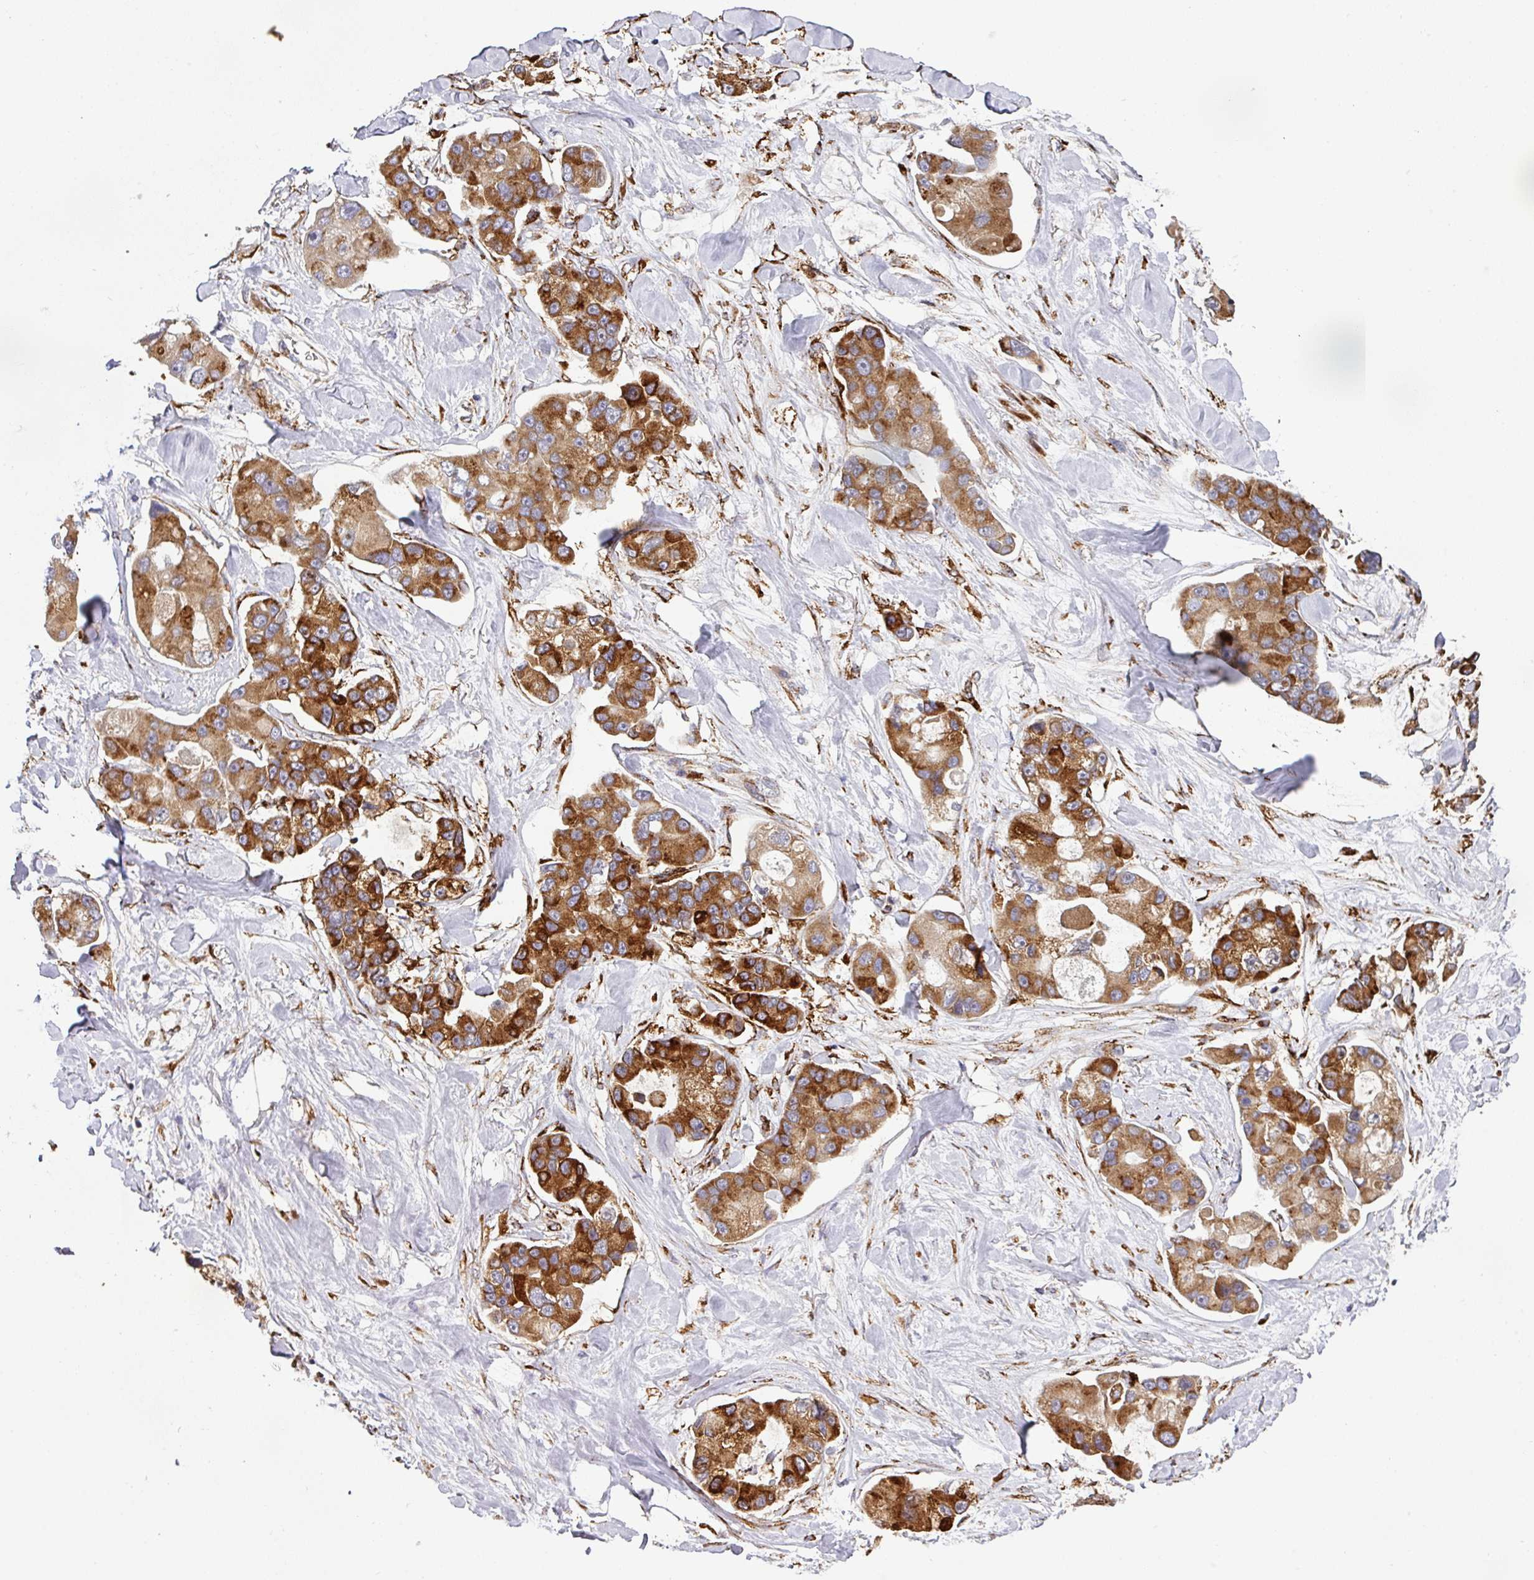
{"staining": {"intensity": "strong", "quantity": ">75%", "location": "cytoplasmic/membranous"}, "tissue": "lung cancer", "cell_type": "Tumor cells", "image_type": "cancer", "snomed": [{"axis": "morphology", "description": "Adenocarcinoma, NOS"}, {"axis": "topography", "description": "Lung"}], "caption": "Immunohistochemistry (IHC) image of human adenocarcinoma (lung) stained for a protein (brown), which displays high levels of strong cytoplasmic/membranous expression in approximately >75% of tumor cells.", "gene": "ZNF268", "patient": {"sex": "female", "age": 54}}